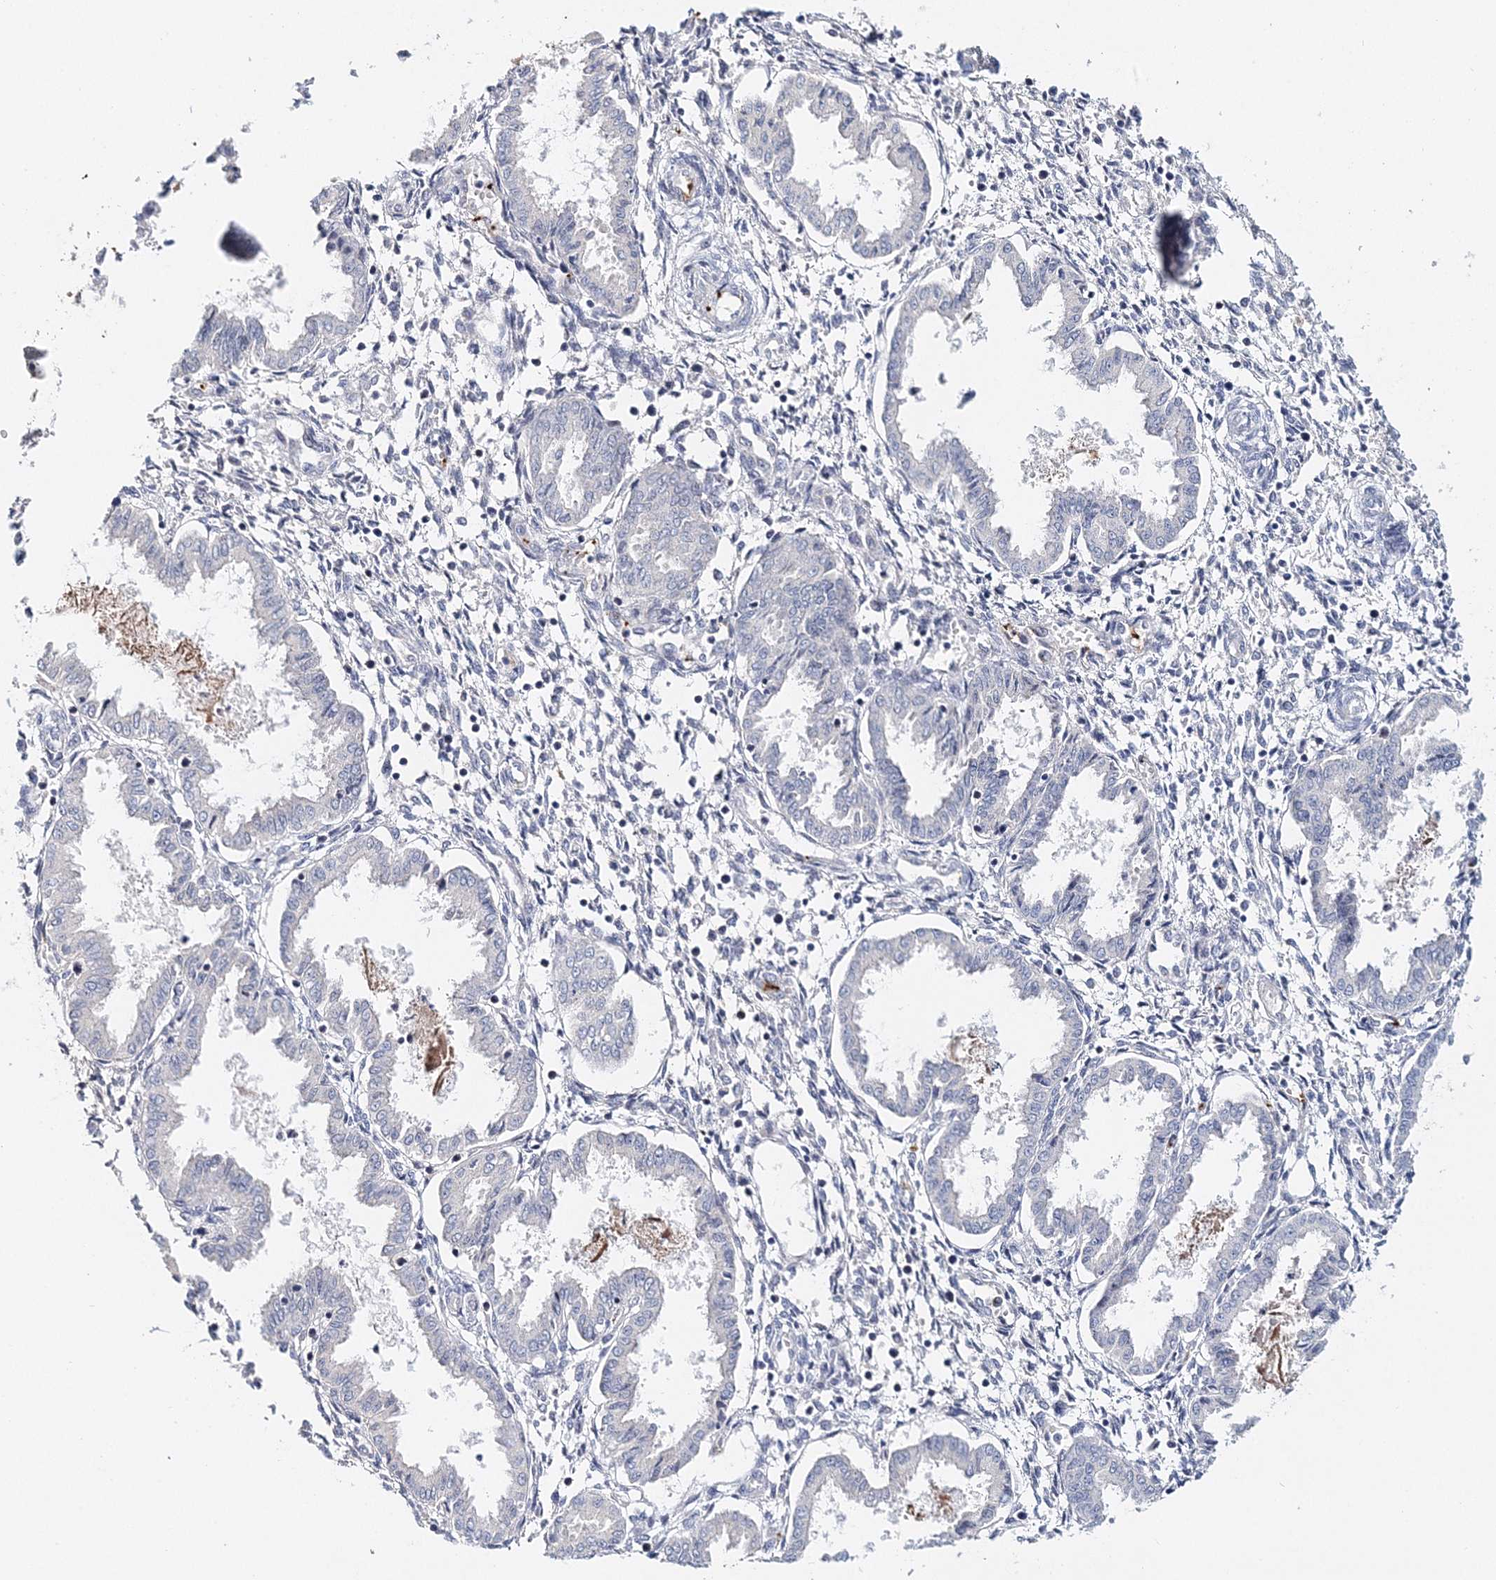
{"staining": {"intensity": "negative", "quantity": "none", "location": "none"}, "tissue": "endometrium", "cell_type": "Cells in endometrial stroma", "image_type": "normal", "snomed": [{"axis": "morphology", "description": "Normal tissue, NOS"}, {"axis": "topography", "description": "Endometrium"}], "caption": "There is no significant expression in cells in endometrial stroma of endometrium. (Brightfield microscopy of DAB IHC at high magnification).", "gene": "MYOZ2", "patient": {"sex": "female", "age": 33}}